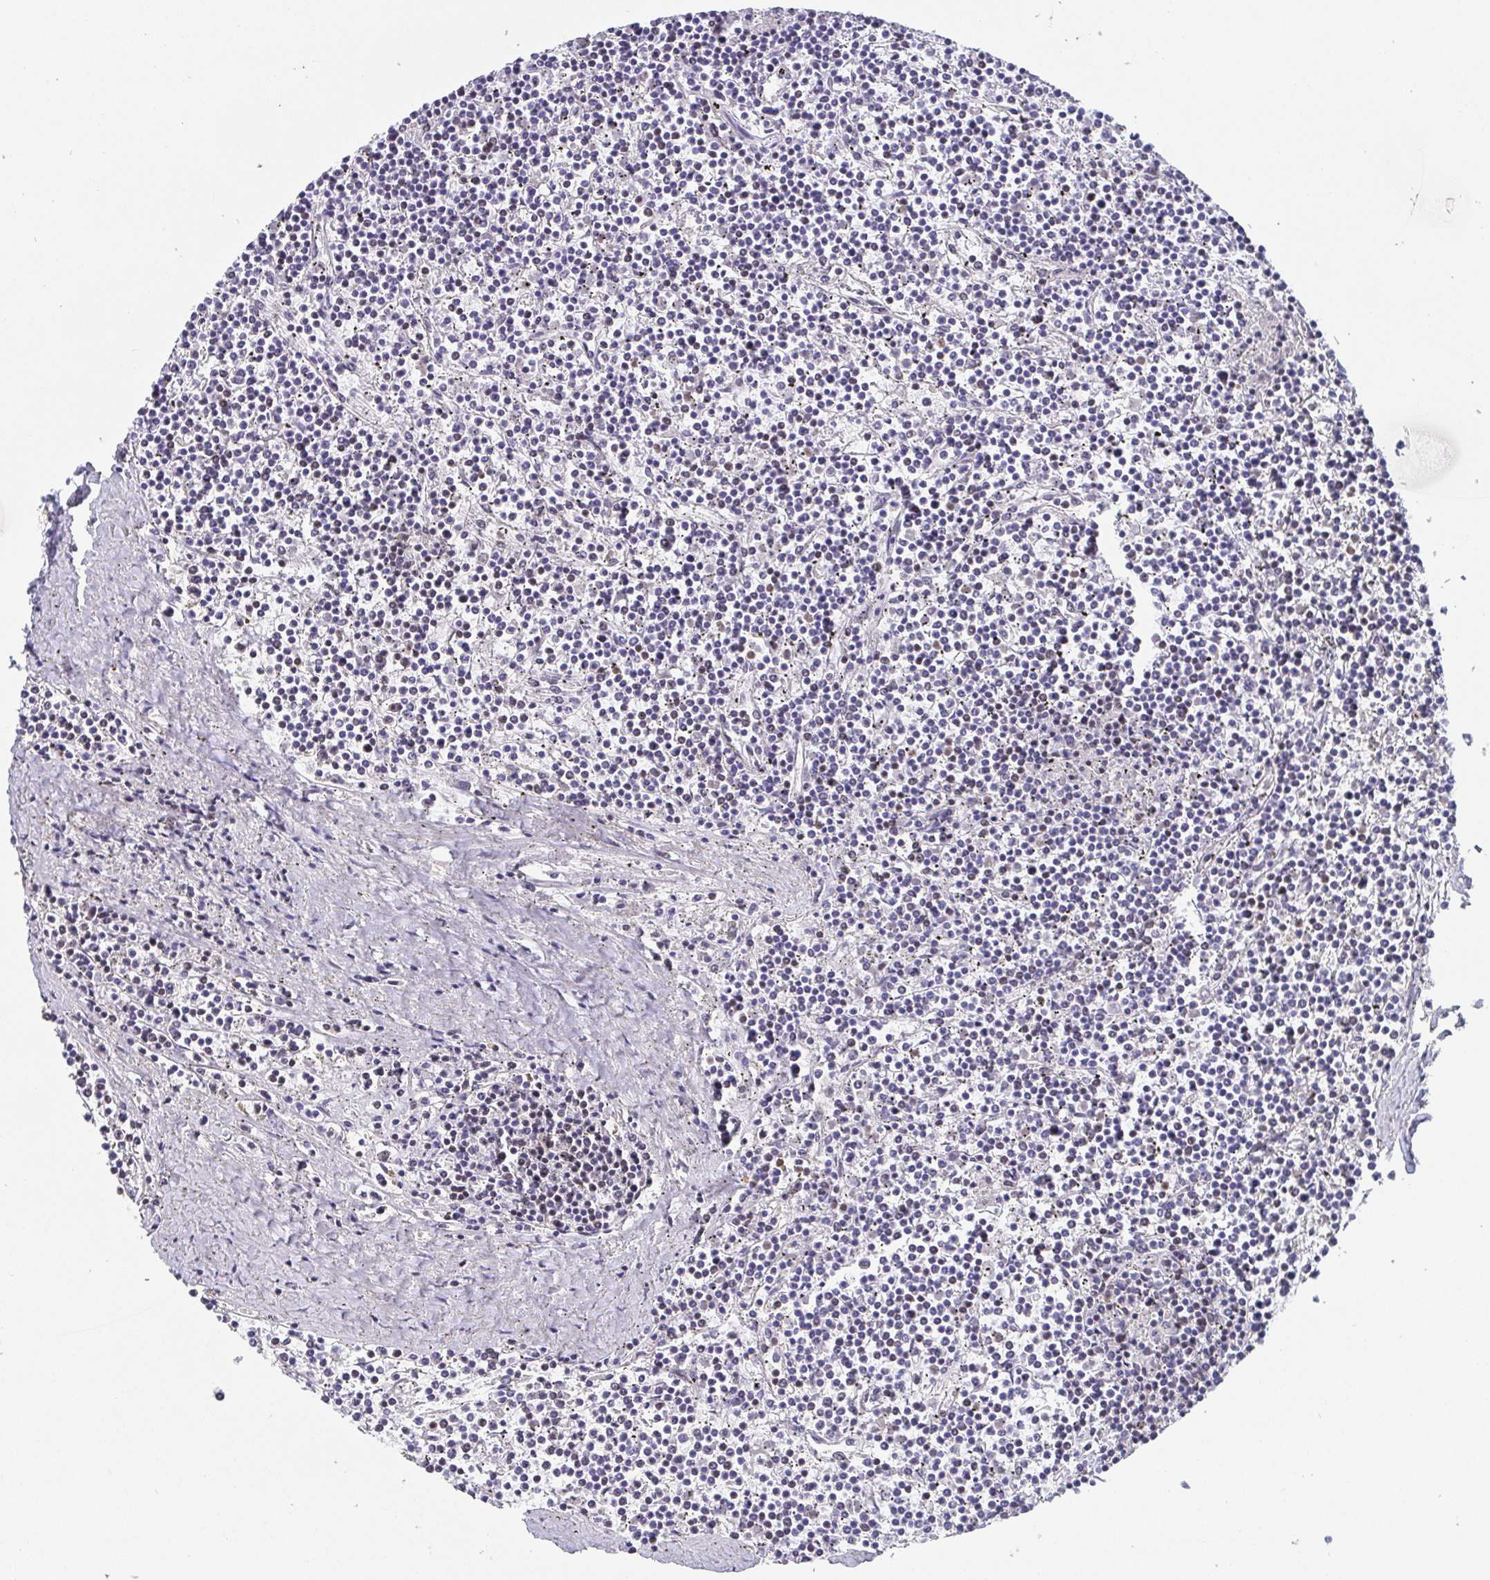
{"staining": {"intensity": "negative", "quantity": "none", "location": "none"}, "tissue": "lymphoma", "cell_type": "Tumor cells", "image_type": "cancer", "snomed": [{"axis": "morphology", "description": "Malignant lymphoma, non-Hodgkin's type, Low grade"}, {"axis": "topography", "description": "Spleen"}], "caption": "The histopathology image displays no staining of tumor cells in low-grade malignant lymphoma, non-Hodgkin's type.", "gene": "CTCF", "patient": {"sex": "female", "age": 19}}